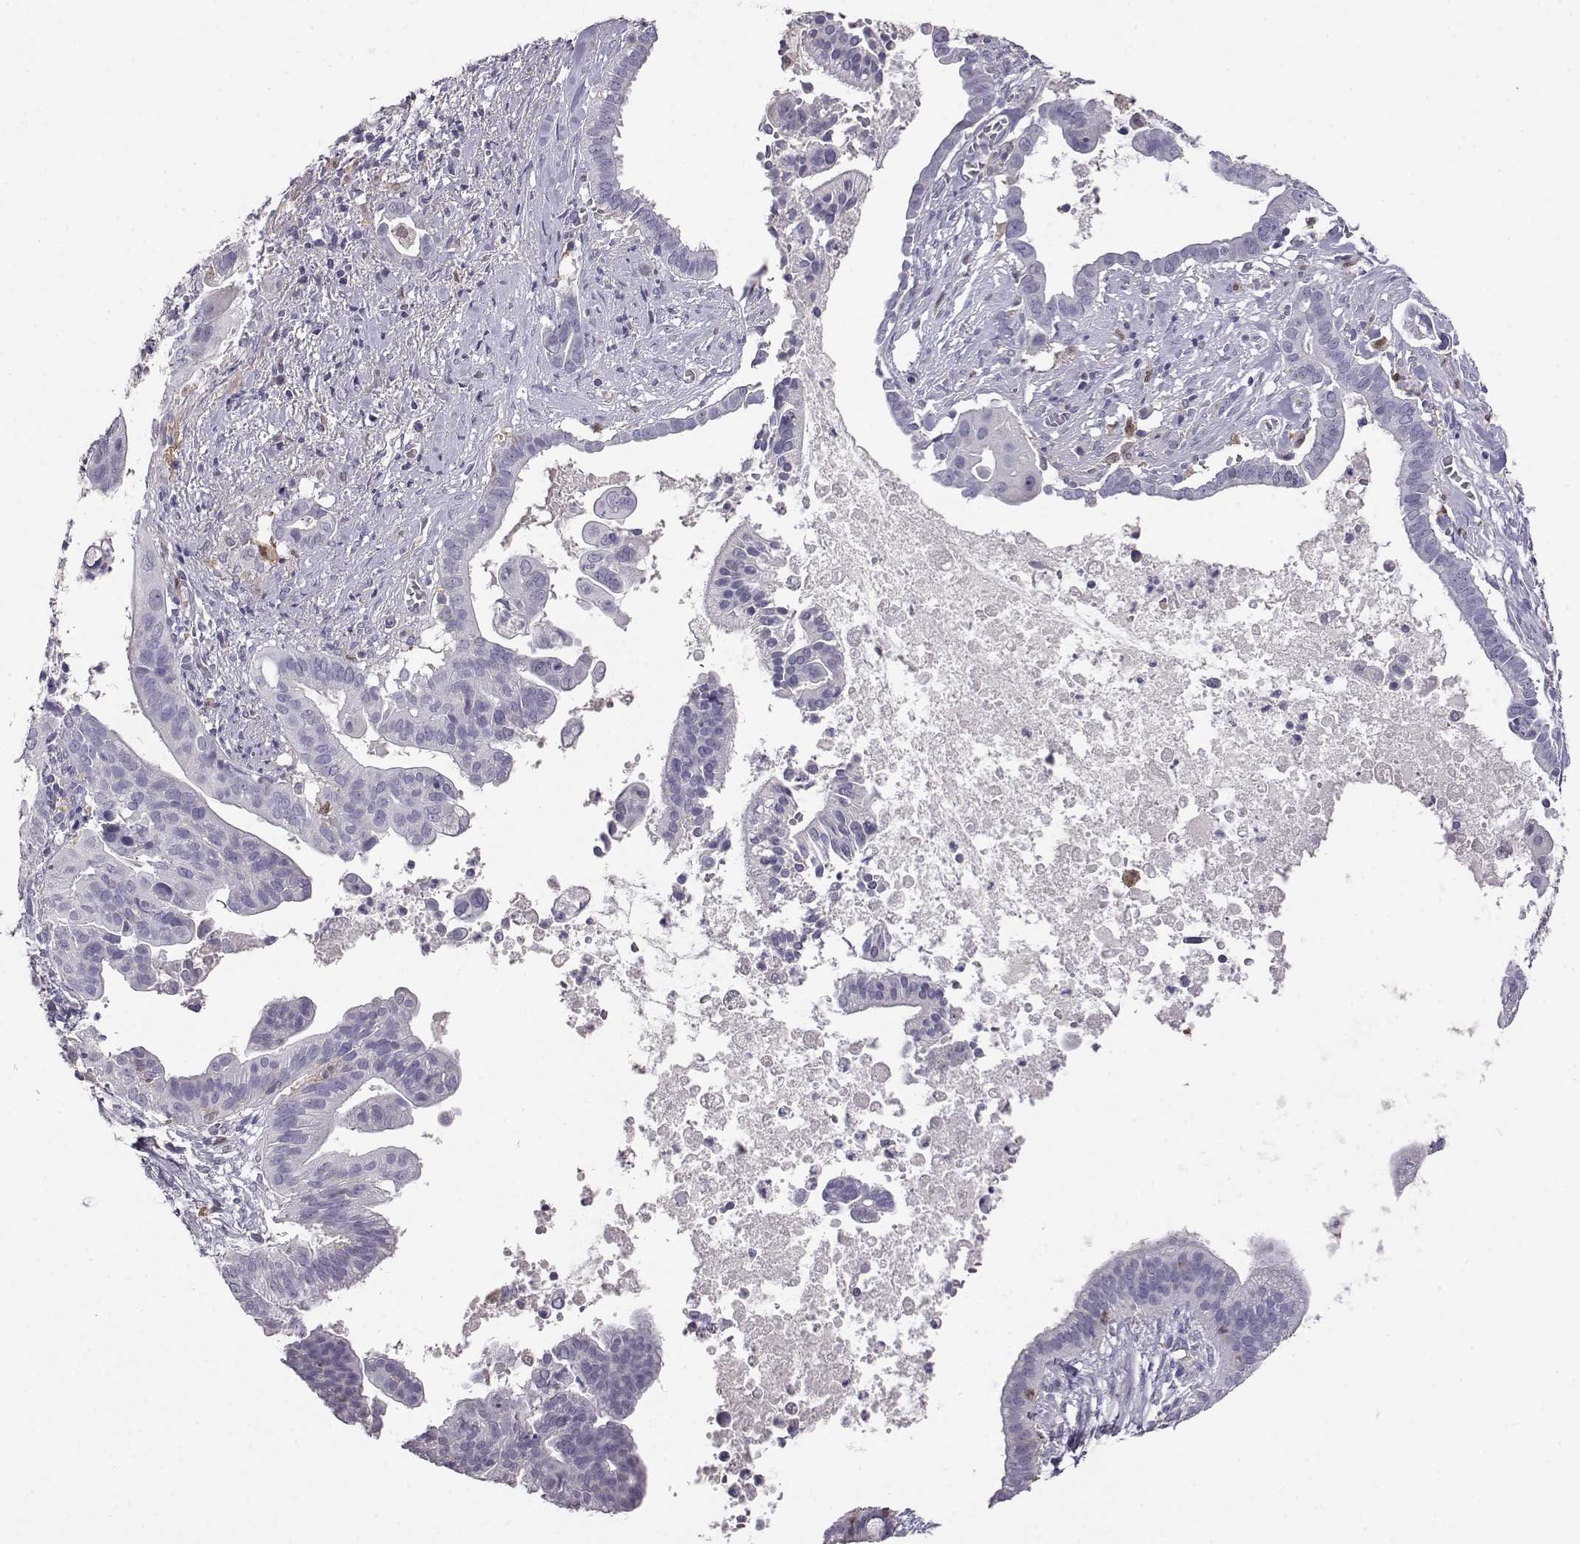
{"staining": {"intensity": "negative", "quantity": "none", "location": "none"}, "tissue": "pancreatic cancer", "cell_type": "Tumor cells", "image_type": "cancer", "snomed": [{"axis": "morphology", "description": "Adenocarcinoma, NOS"}, {"axis": "topography", "description": "Pancreas"}], "caption": "Protein analysis of pancreatic cancer (adenocarcinoma) demonstrates no significant expression in tumor cells.", "gene": "AKR1B1", "patient": {"sex": "male", "age": 61}}